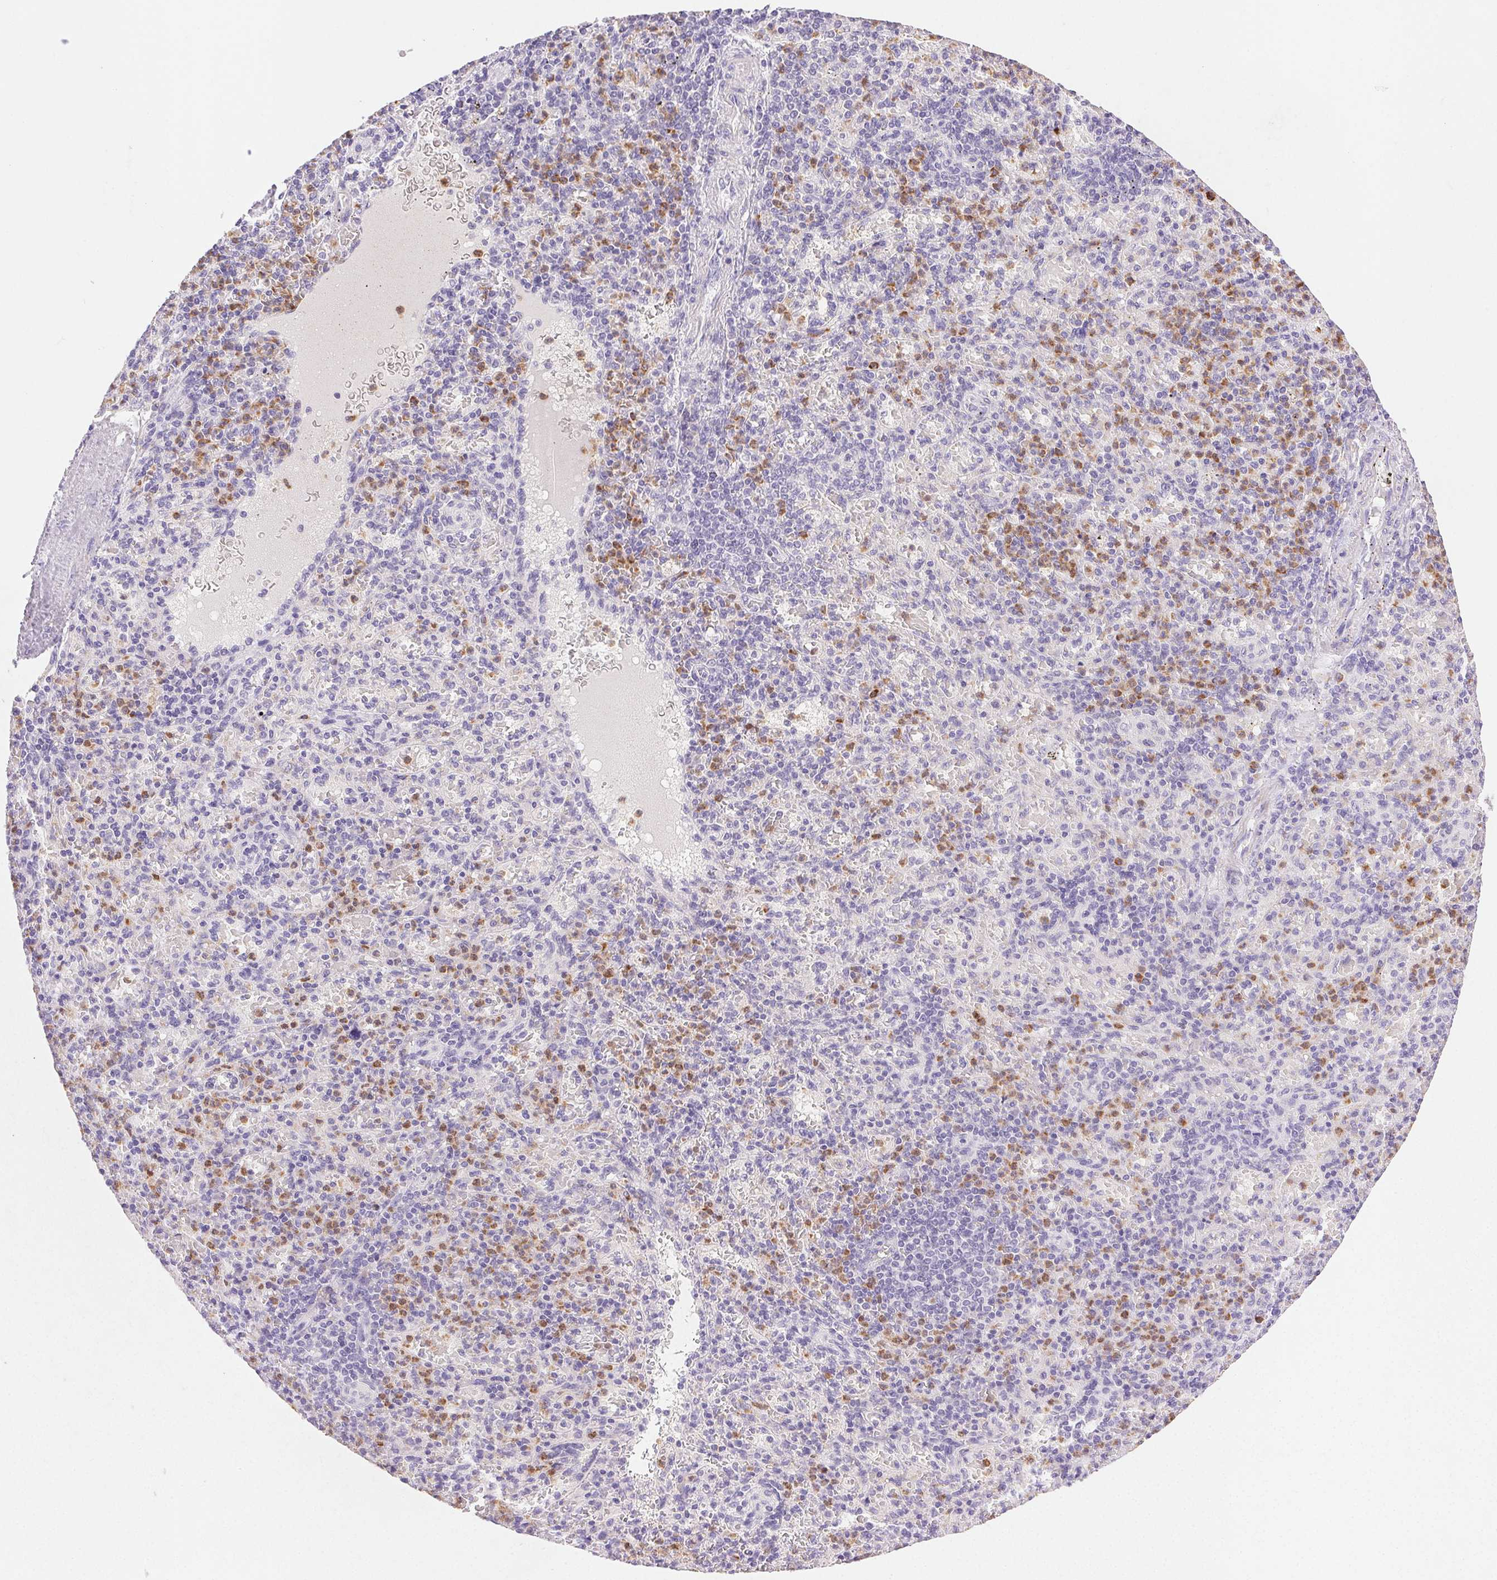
{"staining": {"intensity": "moderate", "quantity": "<25%", "location": "cytoplasmic/membranous"}, "tissue": "spleen", "cell_type": "Cells in red pulp", "image_type": "normal", "snomed": [{"axis": "morphology", "description": "Normal tissue, NOS"}, {"axis": "topography", "description": "Spleen"}], "caption": "This is an image of immunohistochemistry staining of benign spleen, which shows moderate staining in the cytoplasmic/membranous of cells in red pulp.", "gene": "EMX2", "patient": {"sex": "female", "age": 74}}